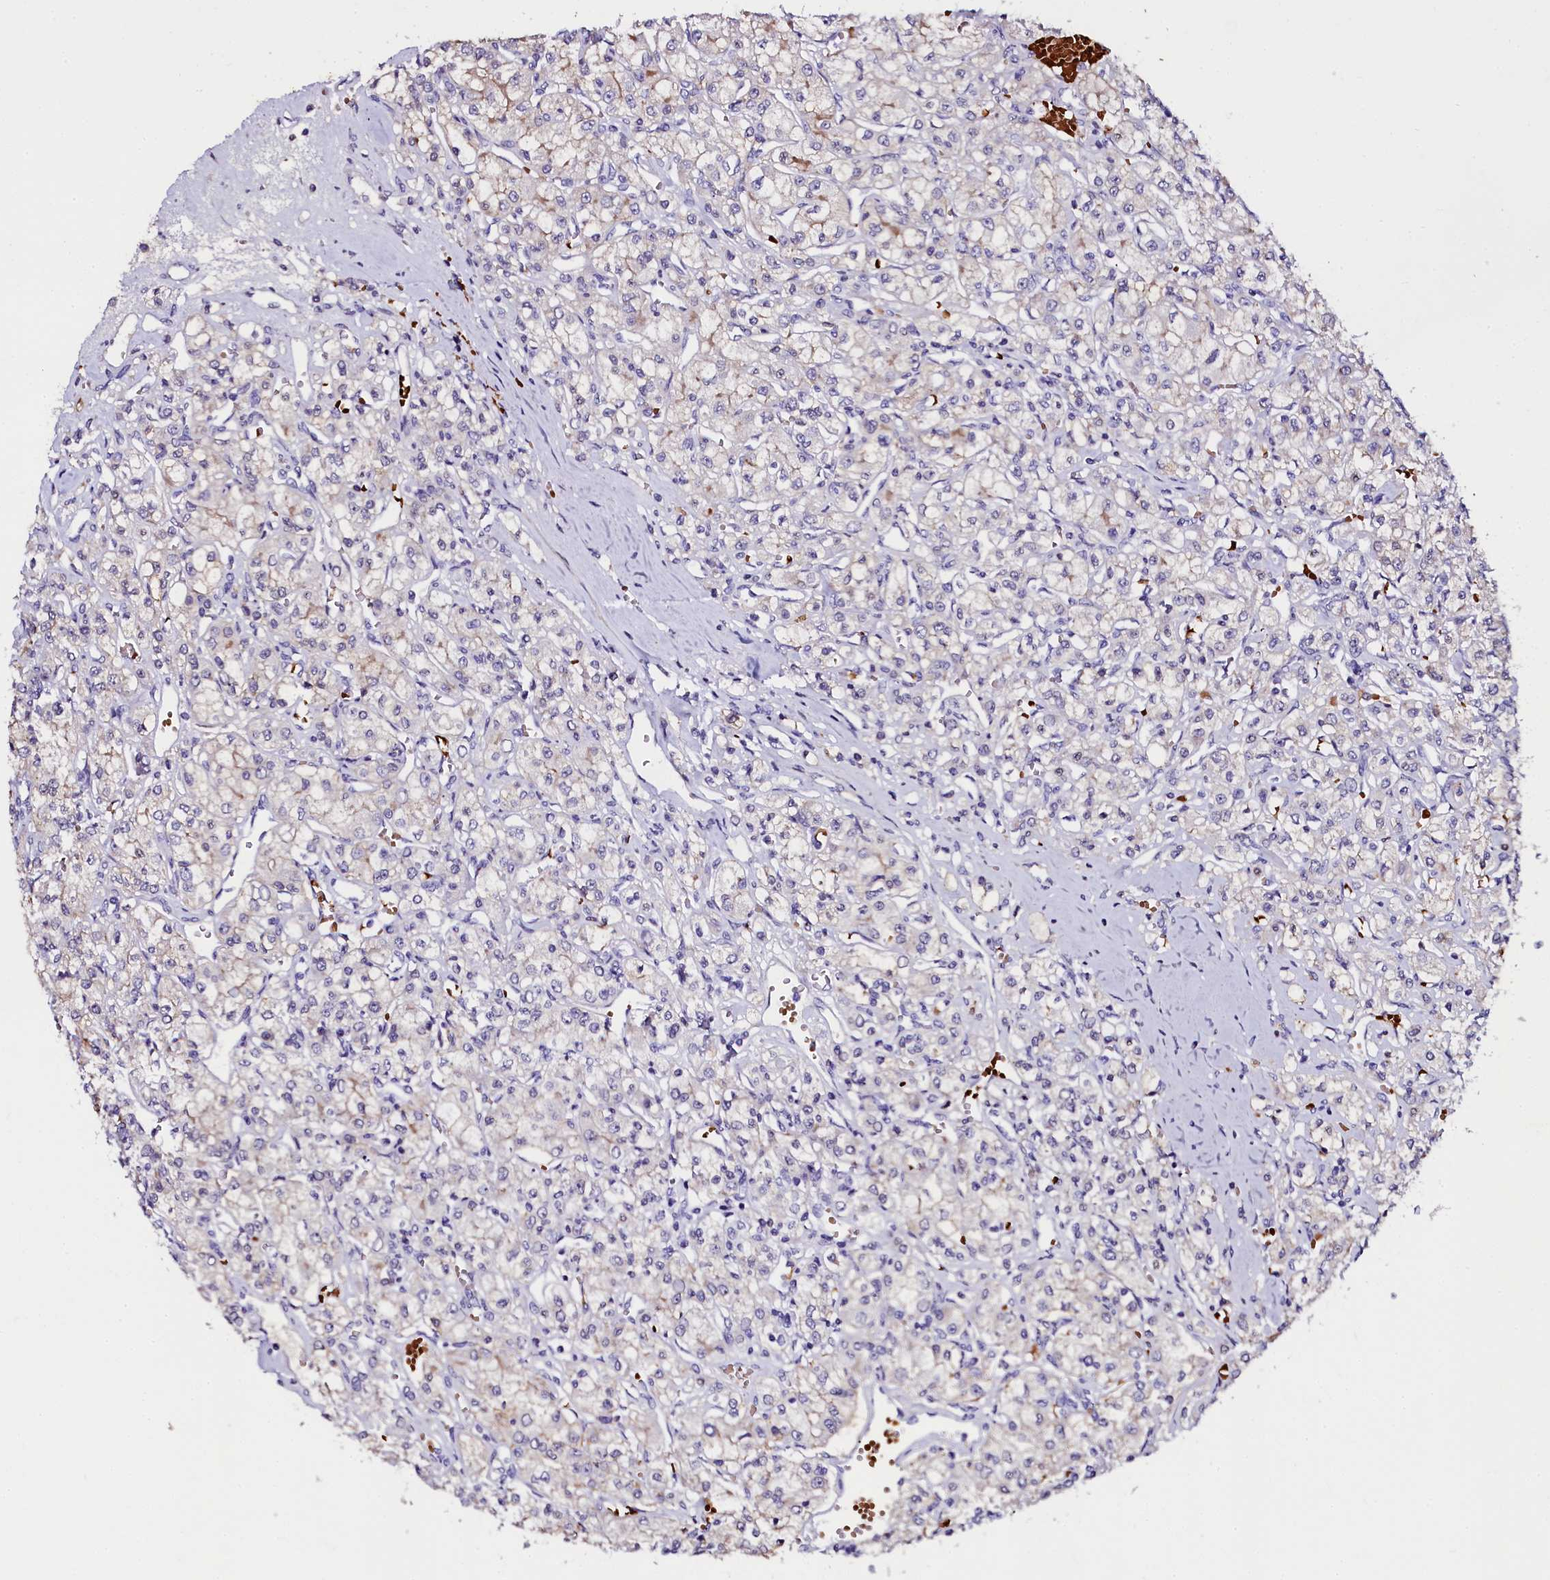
{"staining": {"intensity": "negative", "quantity": "none", "location": "none"}, "tissue": "renal cancer", "cell_type": "Tumor cells", "image_type": "cancer", "snomed": [{"axis": "morphology", "description": "Adenocarcinoma, NOS"}, {"axis": "topography", "description": "Kidney"}], "caption": "Immunohistochemistry histopathology image of neoplastic tissue: adenocarcinoma (renal) stained with DAB shows no significant protein staining in tumor cells.", "gene": "CTDSPL2", "patient": {"sex": "female", "age": 59}}